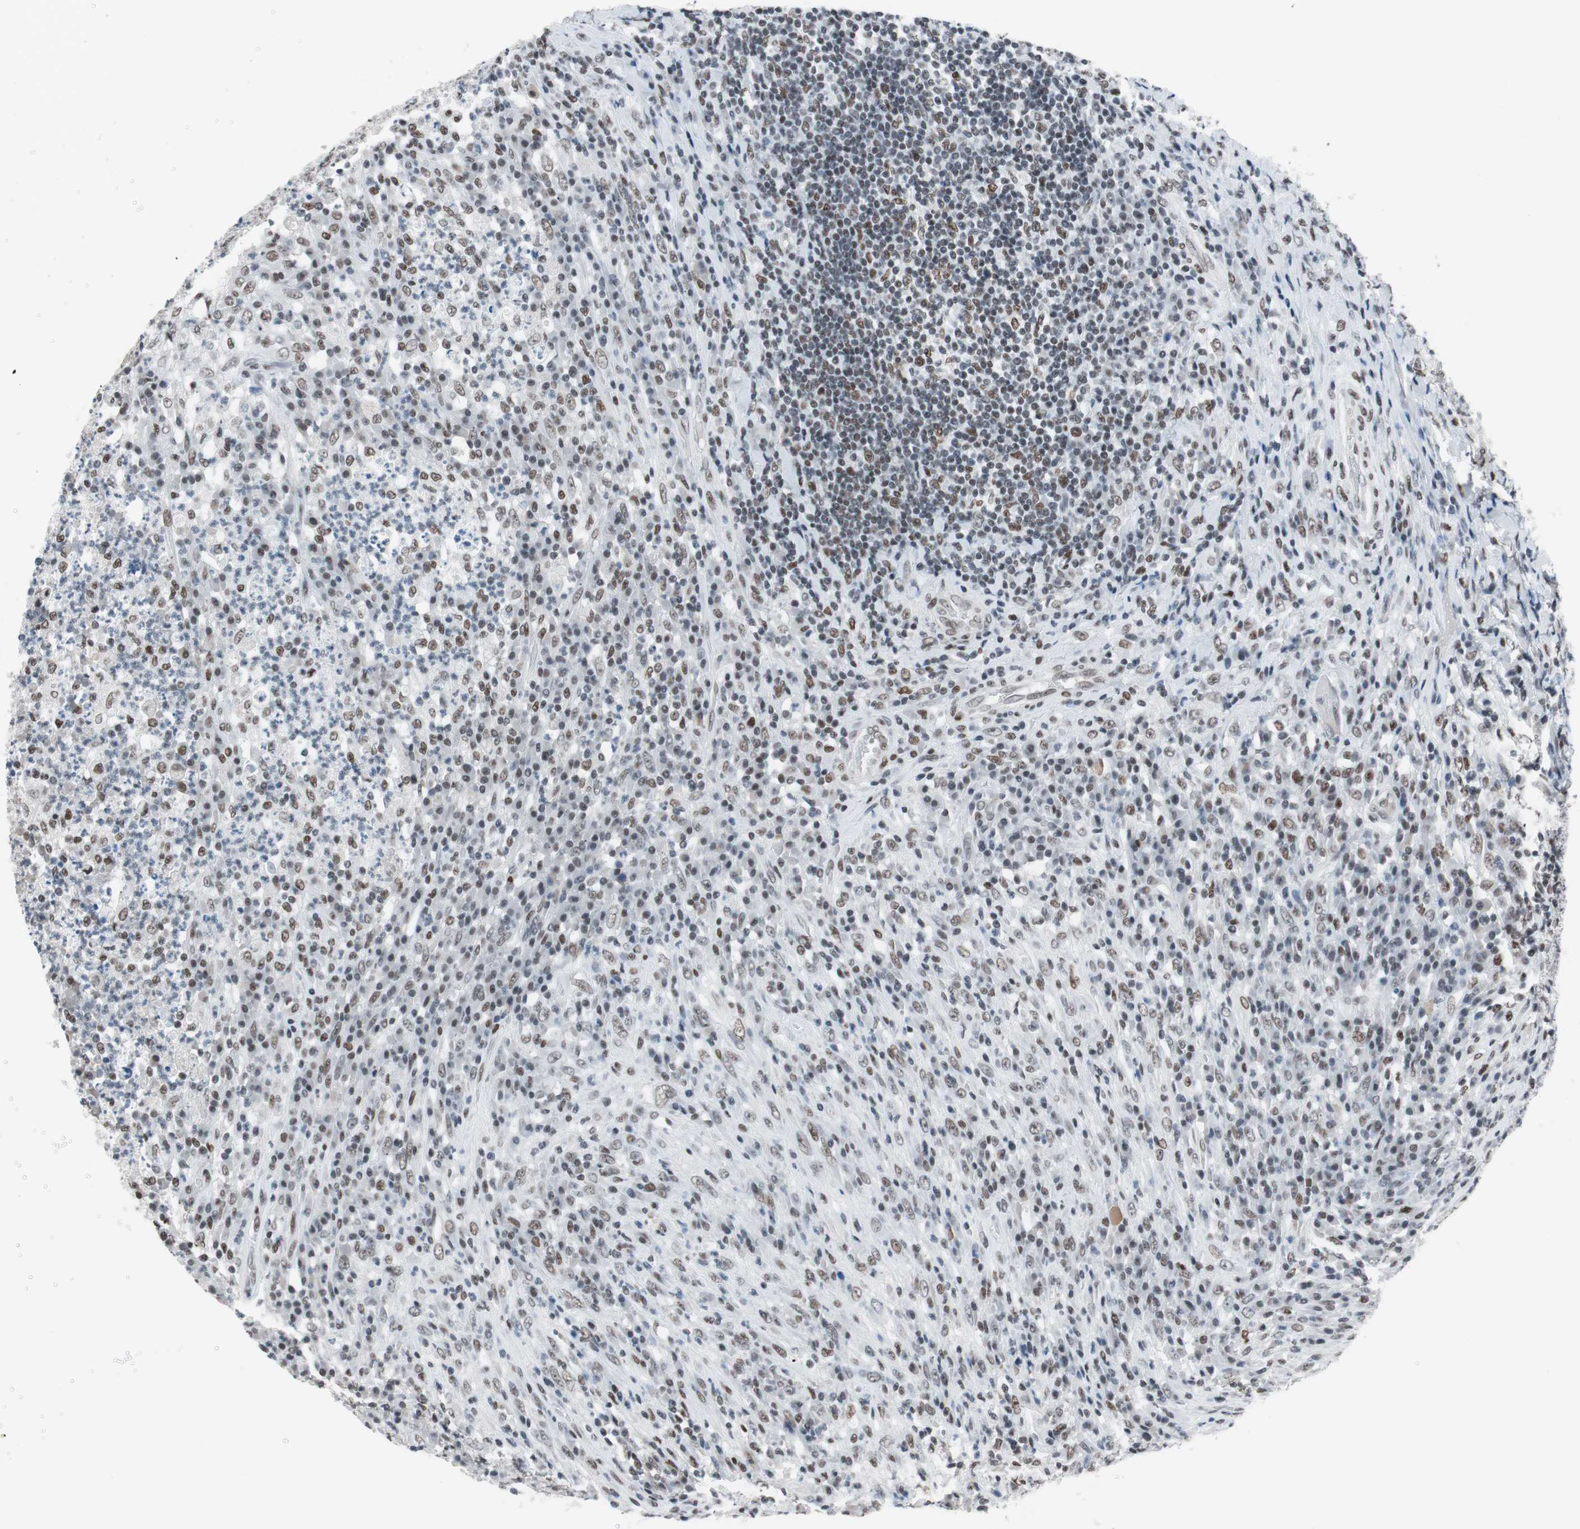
{"staining": {"intensity": "weak", "quantity": "25%-75%", "location": "nuclear"}, "tissue": "testis cancer", "cell_type": "Tumor cells", "image_type": "cancer", "snomed": [{"axis": "morphology", "description": "Necrosis, NOS"}, {"axis": "morphology", "description": "Carcinoma, Embryonal, NOS"}, {"axis": "topography", "description": "Testis"}], "caption": "Testis embryonal carcinoma stained with DAB IHC exhibits low levels of weak nuclear staining in about 25%-75% of tumor cells.", "gene": "ARID1A", "patient": {"sex": "male", "age": 19}}